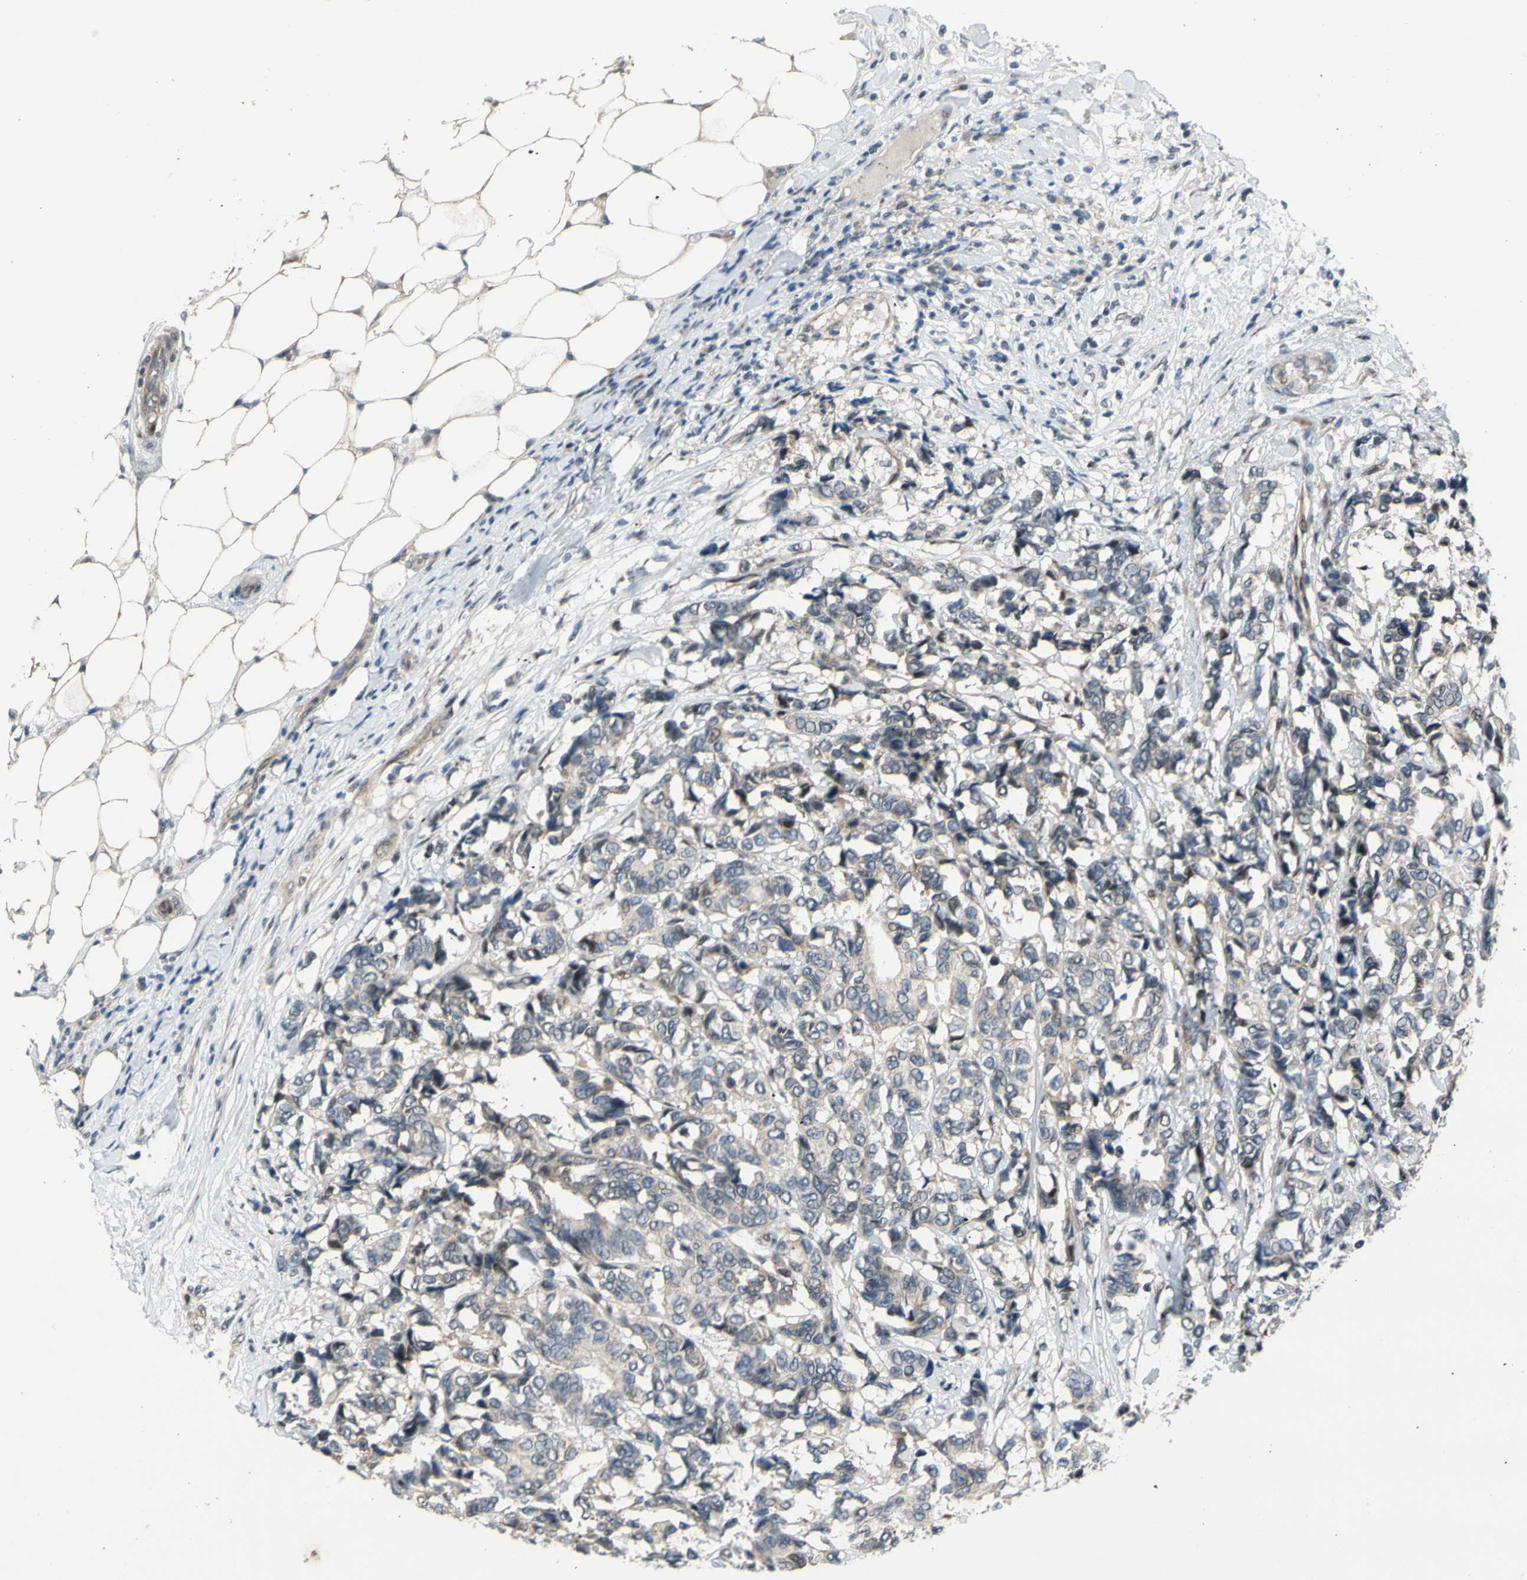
{"staining": {"intensity": "negative", "quantity": "none", "location": "none"}, "tissue": "breast cancer", "cell_type": "Tumor cells", "image_type": "cancer", "snomed": [{"axis": "morphology", "description": "Duct carcinoma"}, {"axis": "topography", "description": "Breast"}], "caption": "DAB immunohistochemical staining of infiltrating ductal carcinoma (breast) shows no significant staining in tumor cells.", "gene": "ZNF184", "patient": {"sex": "female", "age": 87}}